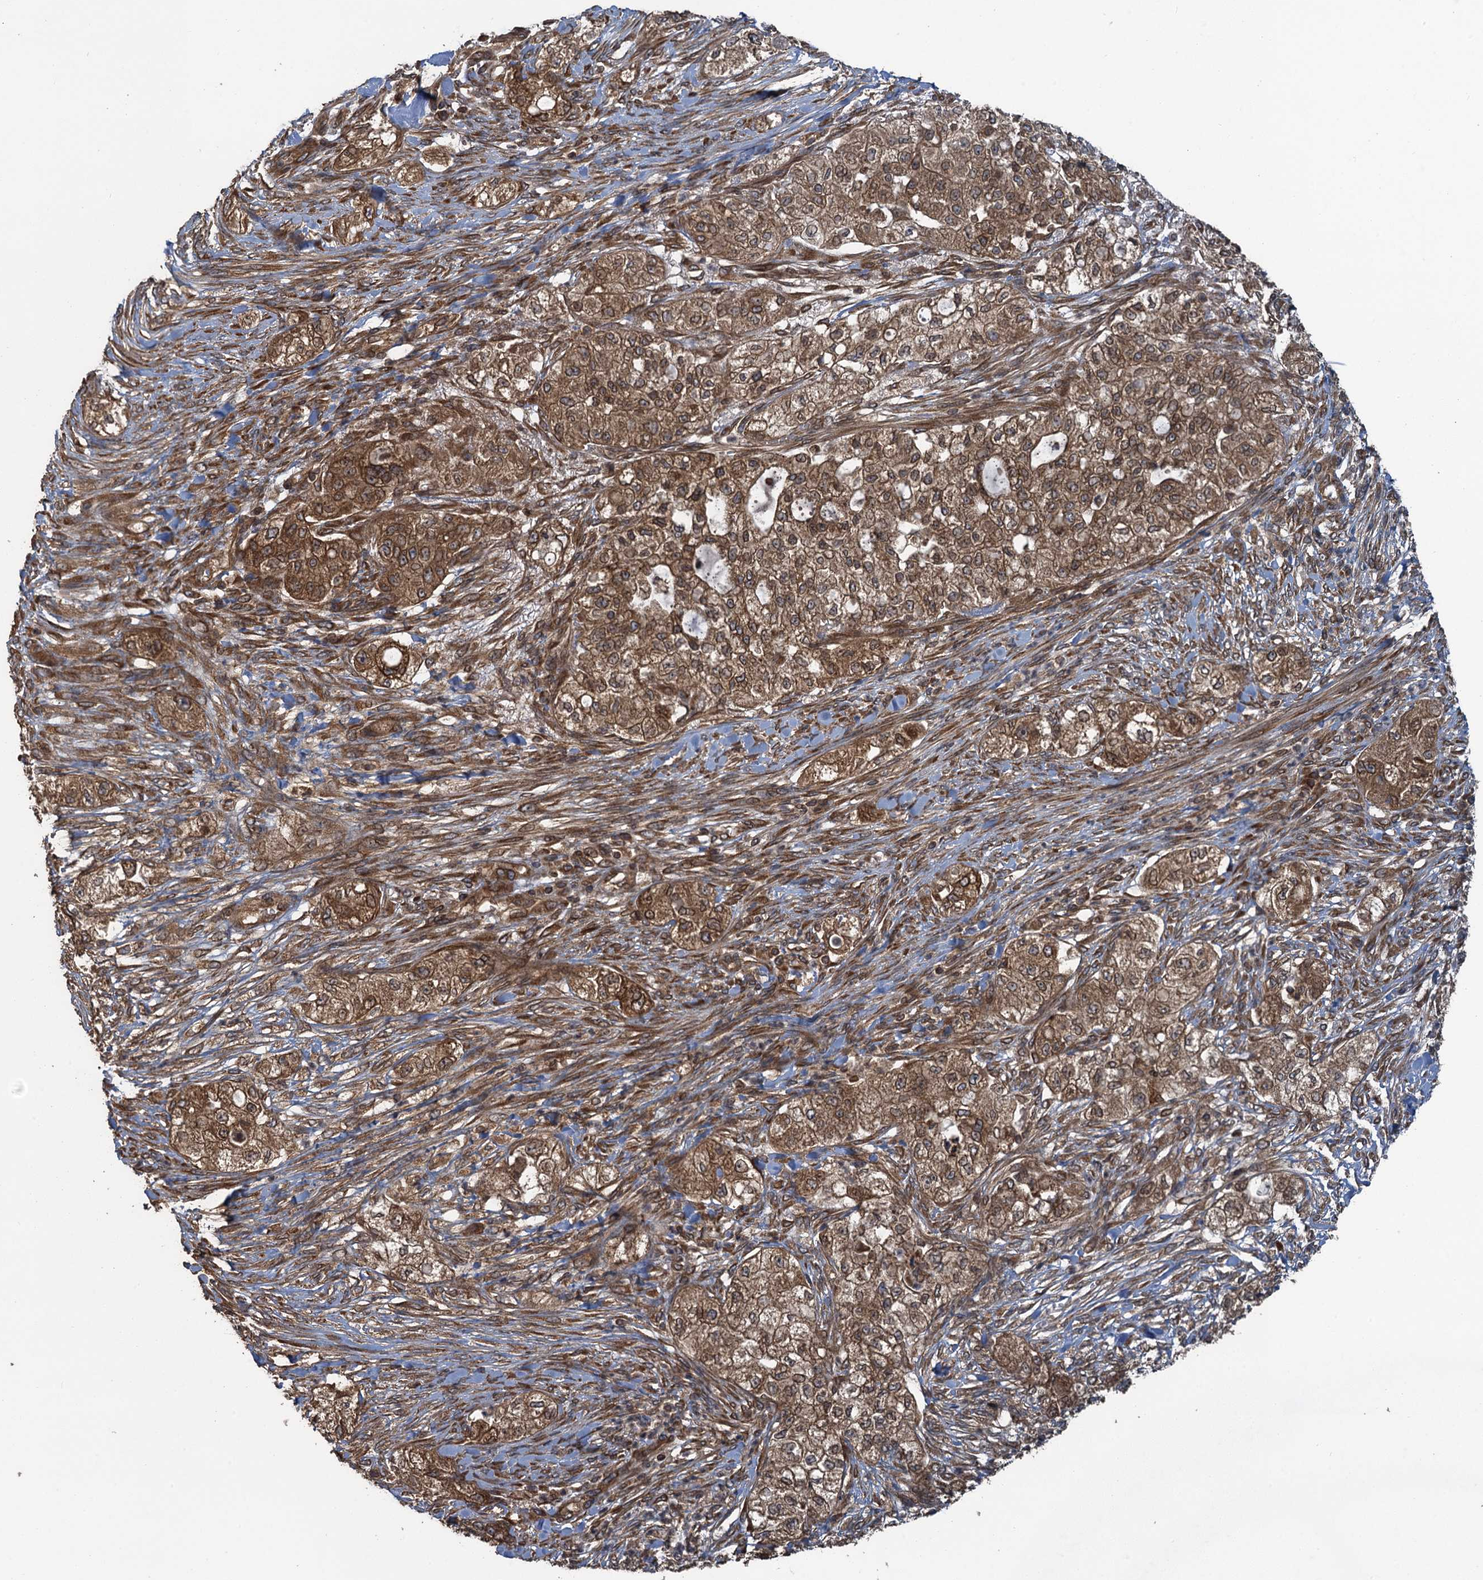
{"staining": {"intensity": "moderate", "quantity": ">75%", "location": "cytoplasmic/membranous,nuclear"}, "tissue": "pancreatic cancer", "cell_type": "Tumor cells", "image_type": "cancer", "snomed": [{"axis": "morphology", "description": "Adenocarcinoma, NOS"}, {"axis": "topography", "description": "Pancreas"}], "caption": "Tumor cells show medium levels of moderate cytoplasmic/membranous and nuclear positivity in about >75% of cells in human pancreatic cancer (adenocarcinoma).", "gene": "GLE1", "patient": {"sex": "female", "age": 78}}